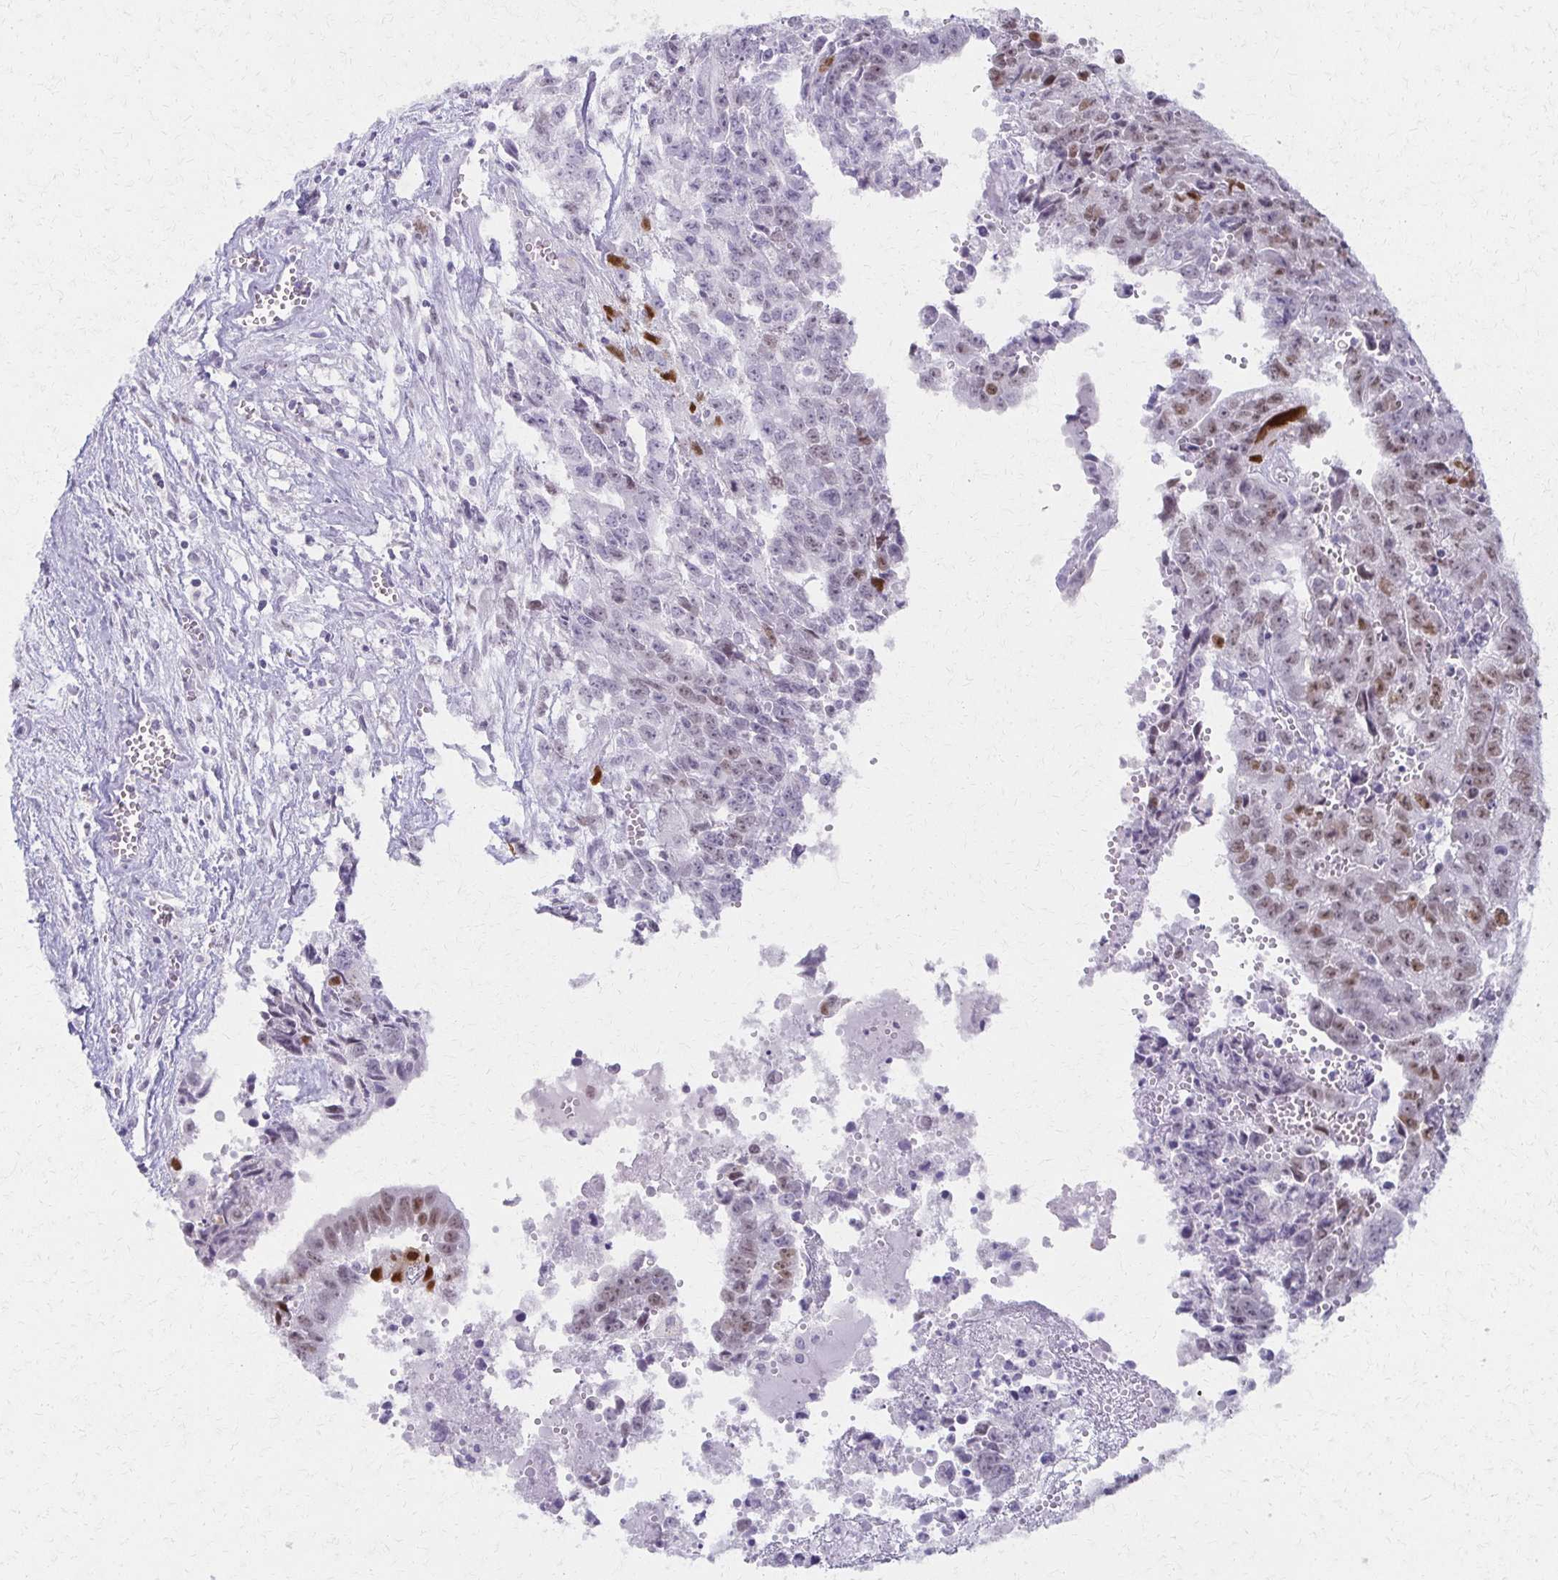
{"staining": {"intensity": "strong", "quantity": "<25%", "location": "nuclear"}, "tissue": "testis cancer", "cell_type": "Tumor cells", "image_type": "cancer", "snomed": [{"axis": "morphology", "description": "Carcinoma, Embryonal, NOS"}, {"axis": "morphology", "description": "Teratoma, malignant, NOS"}, {"axis": "topography", "description": "Testis"}], "caption": "Testis malignant teratoma was stained to show a protein in brown. There is medium levels of strong nuclear positivity in approximately <25% of tumor cells.", "gene": "MORC4", "patient": {"sex": "male", "age": 24}}